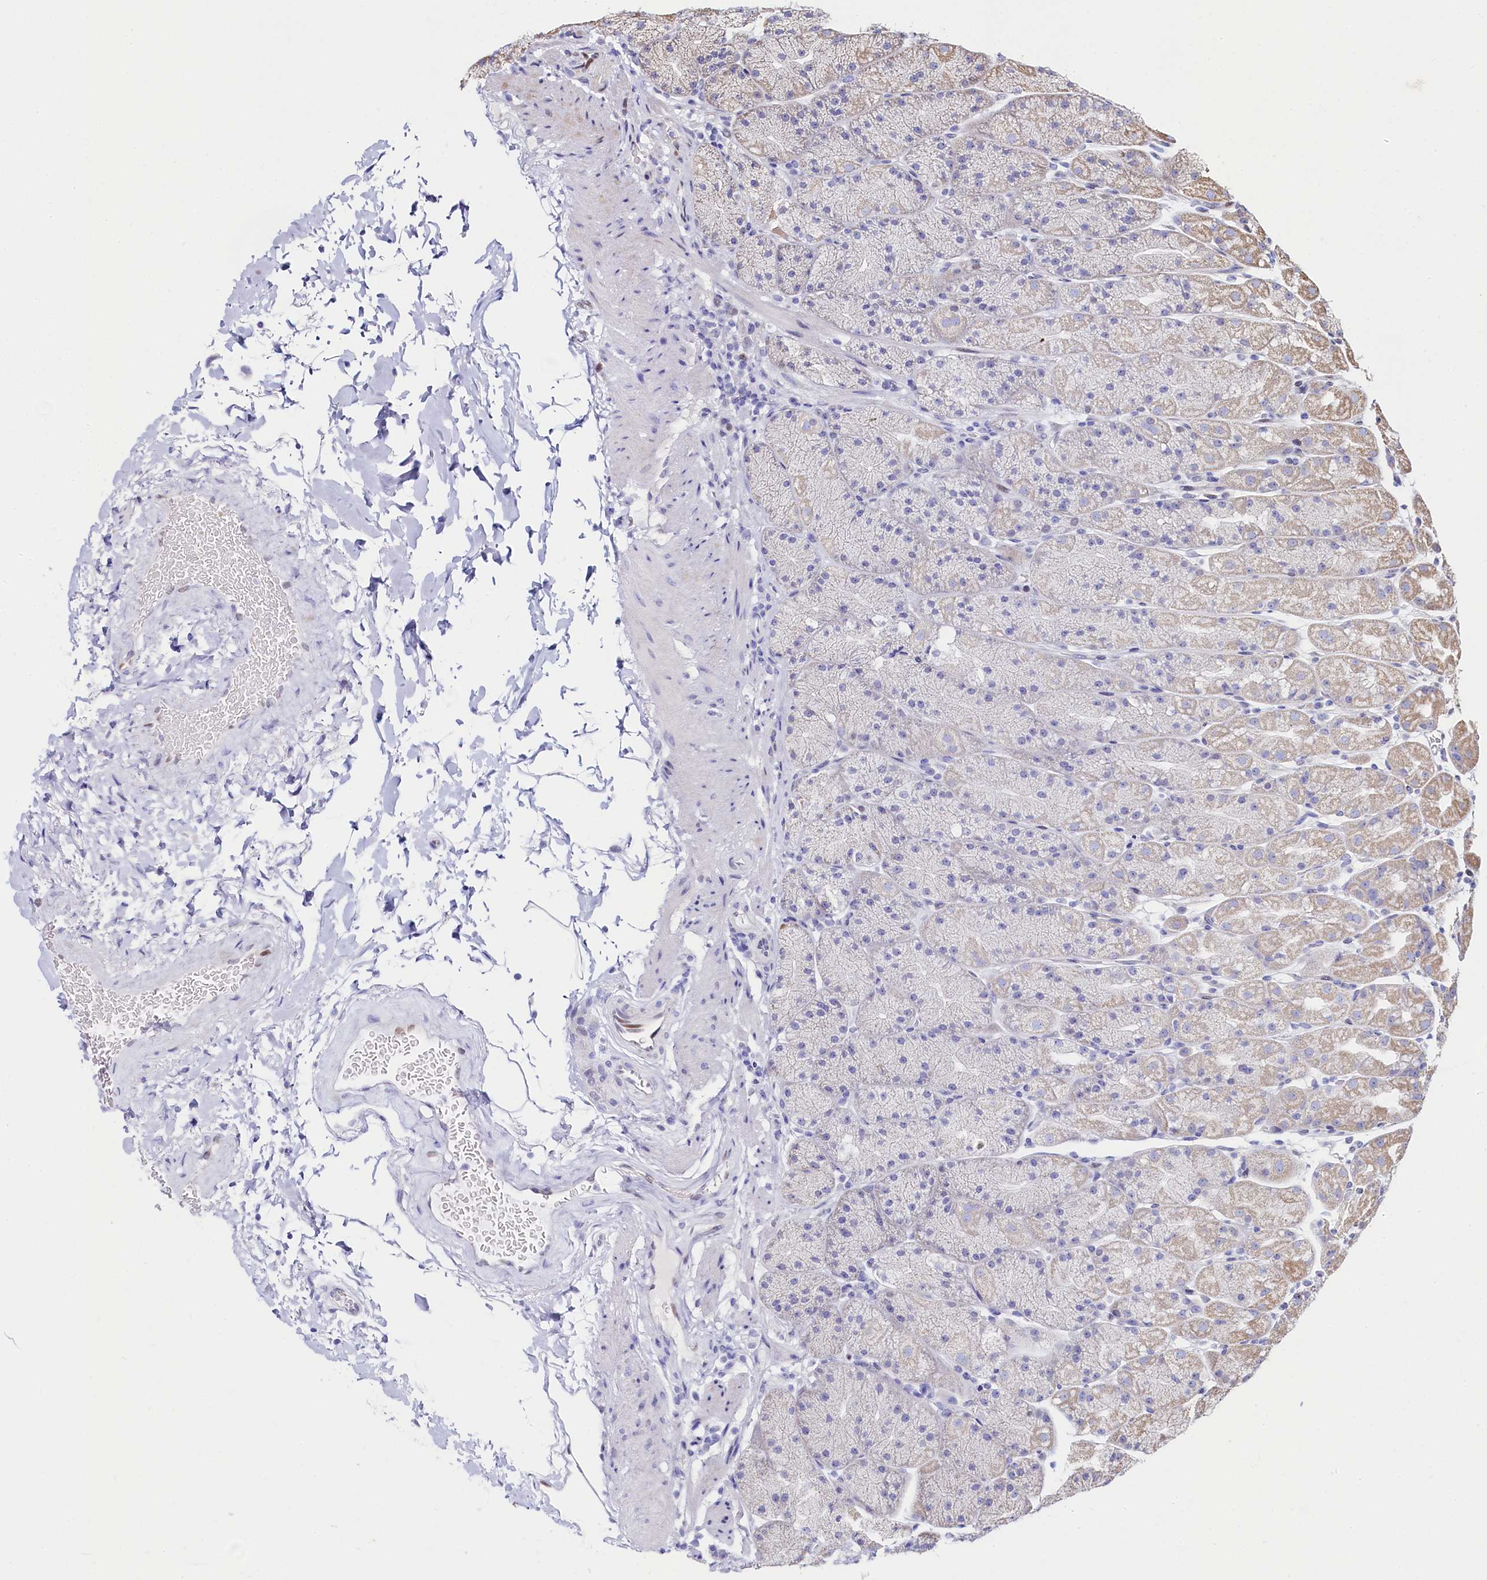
{"staining": {"intensity": "weak", "quantity": "25%-75%", "location": "cytoplasmic/membranous"}, "tissue": "stomach", "cell_type": "Glandular cells", "image_type": "normal", "snomed": [{"axis": "morphology", "description": "Normal tissue, NOS"}, {"axis": "topography", "description": "Stomach, upper"}, {"axis": "topography", "description": "Stomach, lower"}], "caption": "Benign stomach reveals weak cytoplasmic/membranous staining in approximately 25%-75% of glandular cells.", "gene": "HDGFL3", "patient": {"sex": "male", "age": 67}}